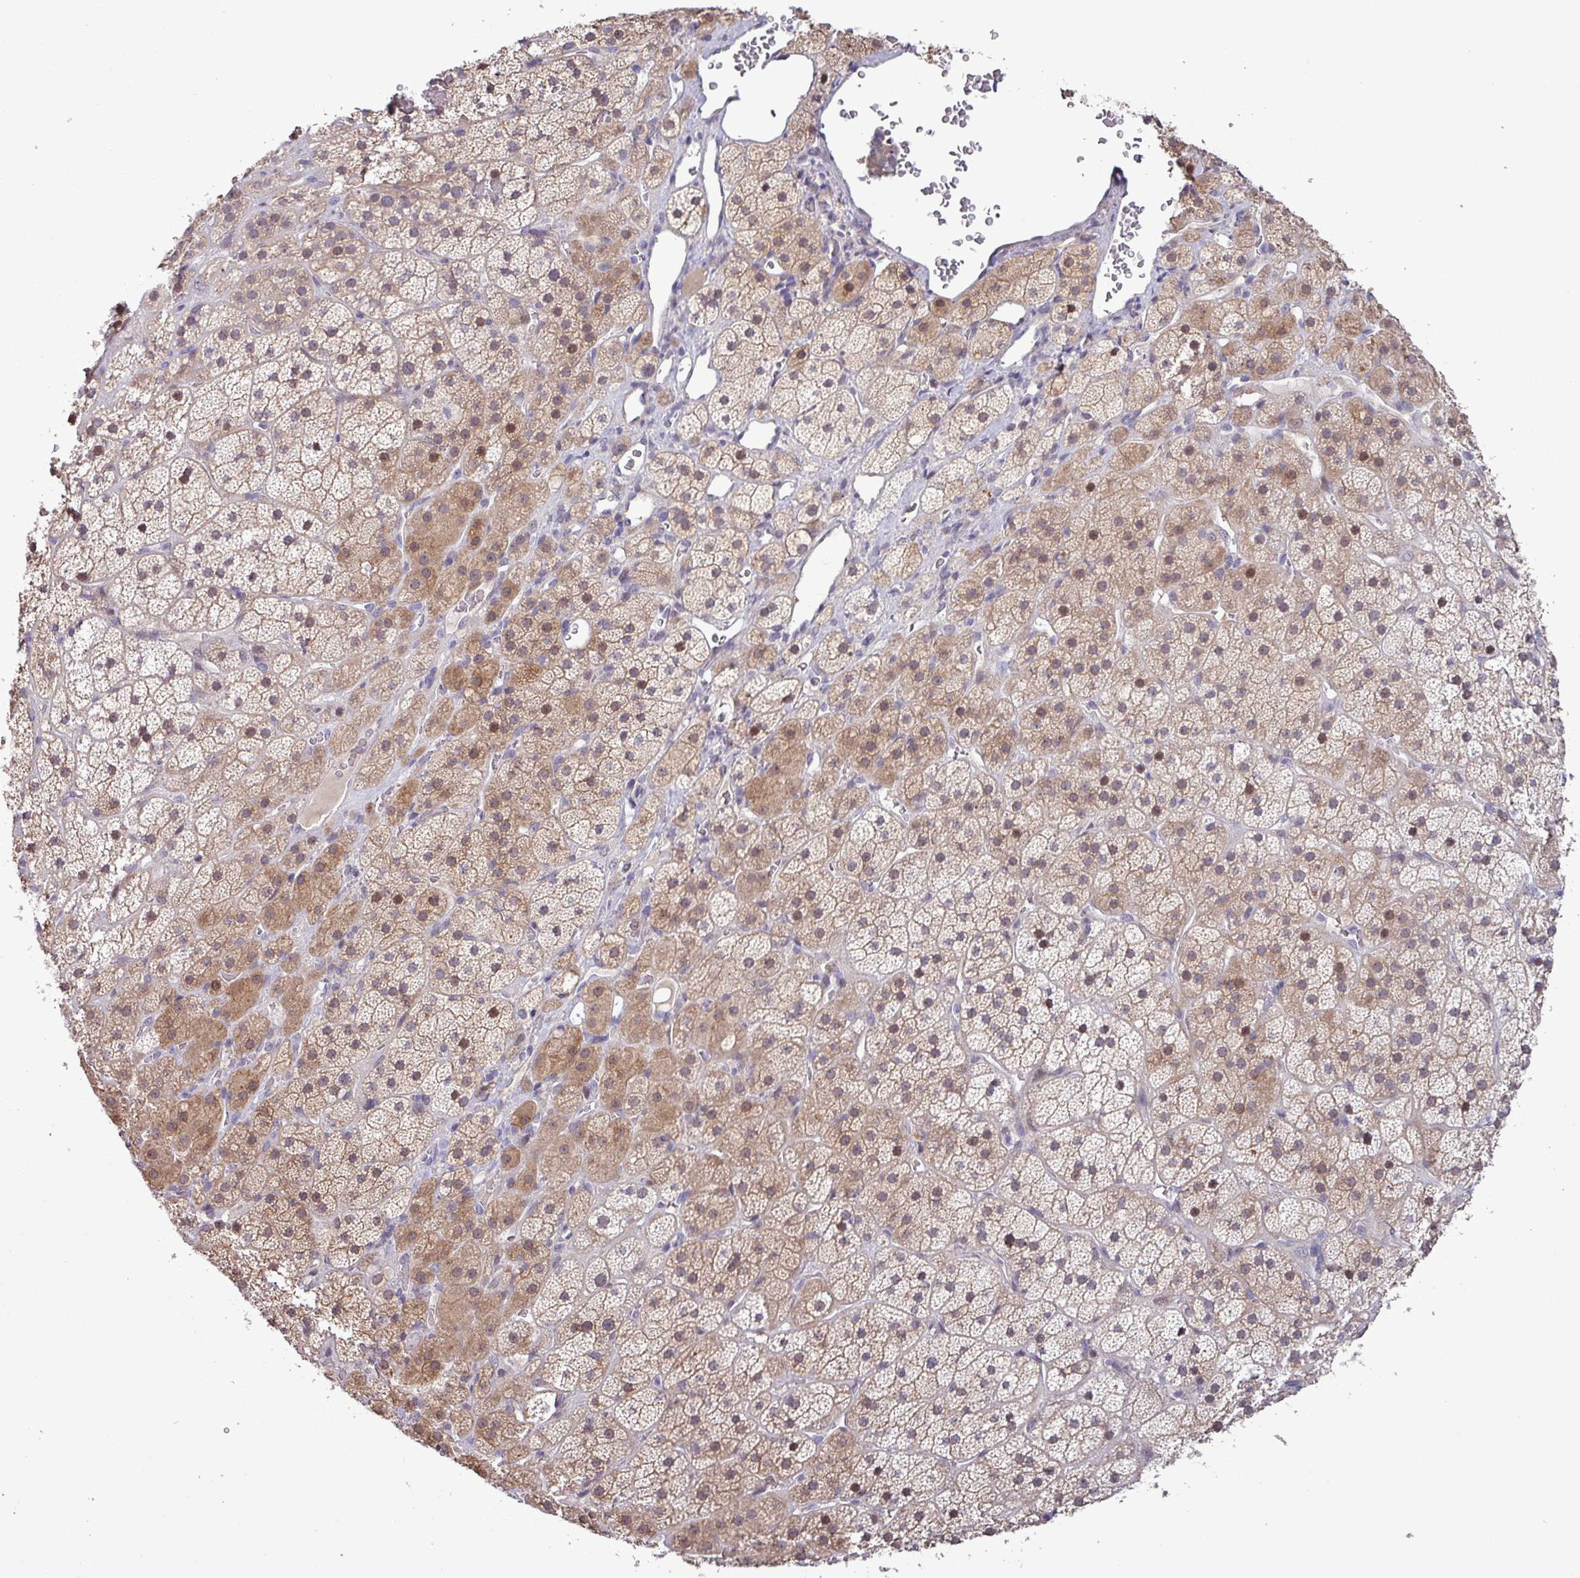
{"staining": {"intensity": "moderate", "quantity": ">75%", "location": "cytoplasmic/membranous,nuclear"}, "tissue": "adrenal gland", "cell_type": "Glandular cells", "image_type": "normal", "snomed": [{"axis": "morphology", "description": "Normal tissue, NOS"}, {"axis": "topography", "description": "Adrenal gland"}], "caption": "This photomicrograph exhibits benign adrenal gland stained with immunohistochemistry (IHC) to label a protein in brown. The cytoplasmic/membranous,nuclear of glandular cells show moderate positivity for the protein. Nuclei are counter-stained blue.", "gene": "RIPPLY1", "patient": {"sex": "male", "age": 57}}